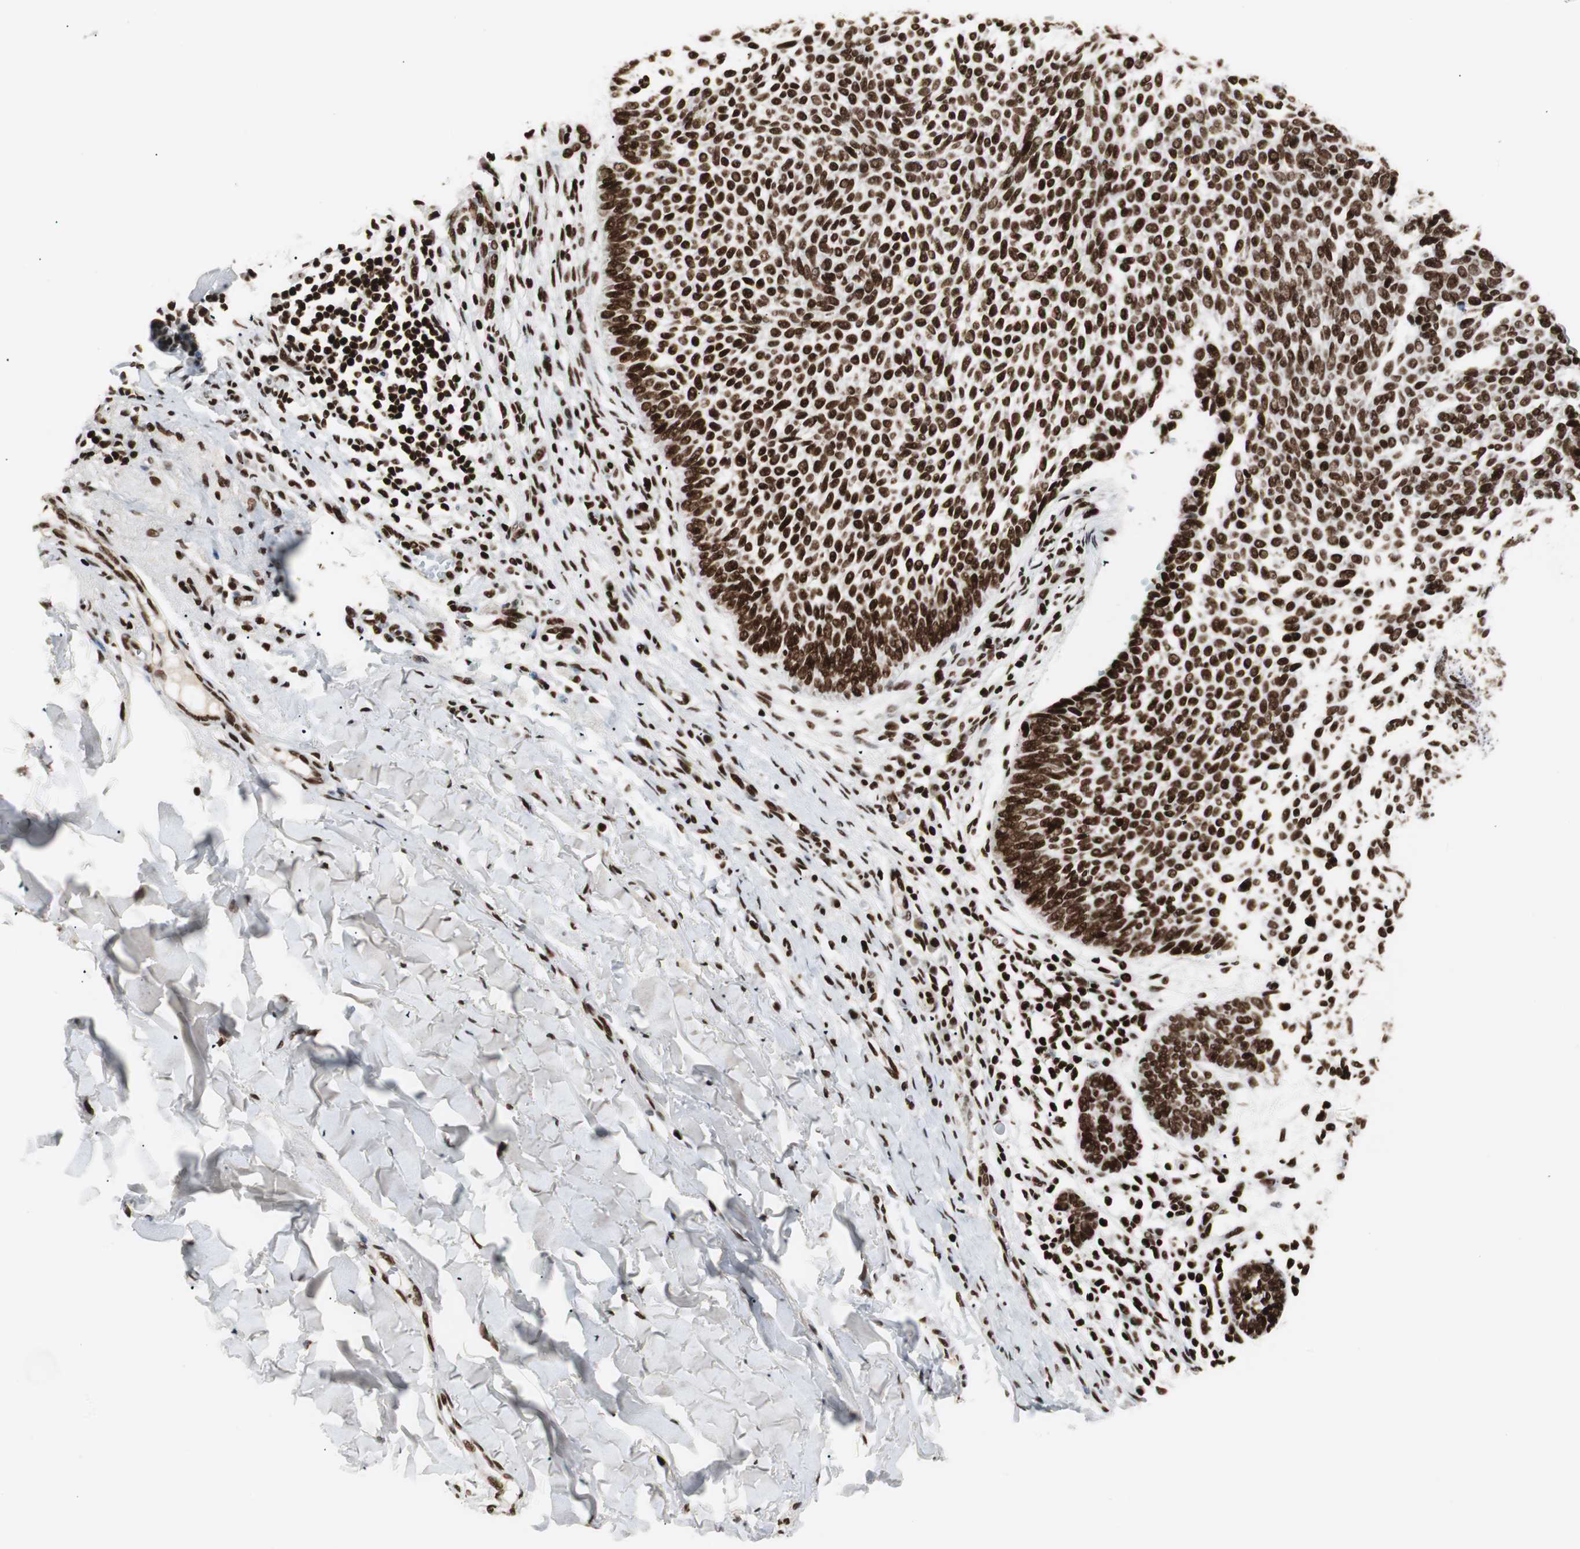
{"staining": {"intensity": "strong", "quantity": ">75%", "location": "nuclear"}, "tissue": "skin cancer", "cell_type": "Tumor cells", "image_type": "cancer", "snomed": [{"axis": "morphology", "description": "Normal tissue, NOS"}, {"axis": "morphology", "description": "Basal cell carcinoma"}, {"axis": "topography", "description": "Skin"}], "caption": "The image shows staining of skin cancer (basal cell carcinoma), revealing strong nuclear protein expression (brown color) within tumor cells. (DAB (3,3'-diaminobenzidine) = brown stain, brightfield microscopy at high magnification).", "gene": "MTA2", "patient": {"sex": "male", "age": 87}}